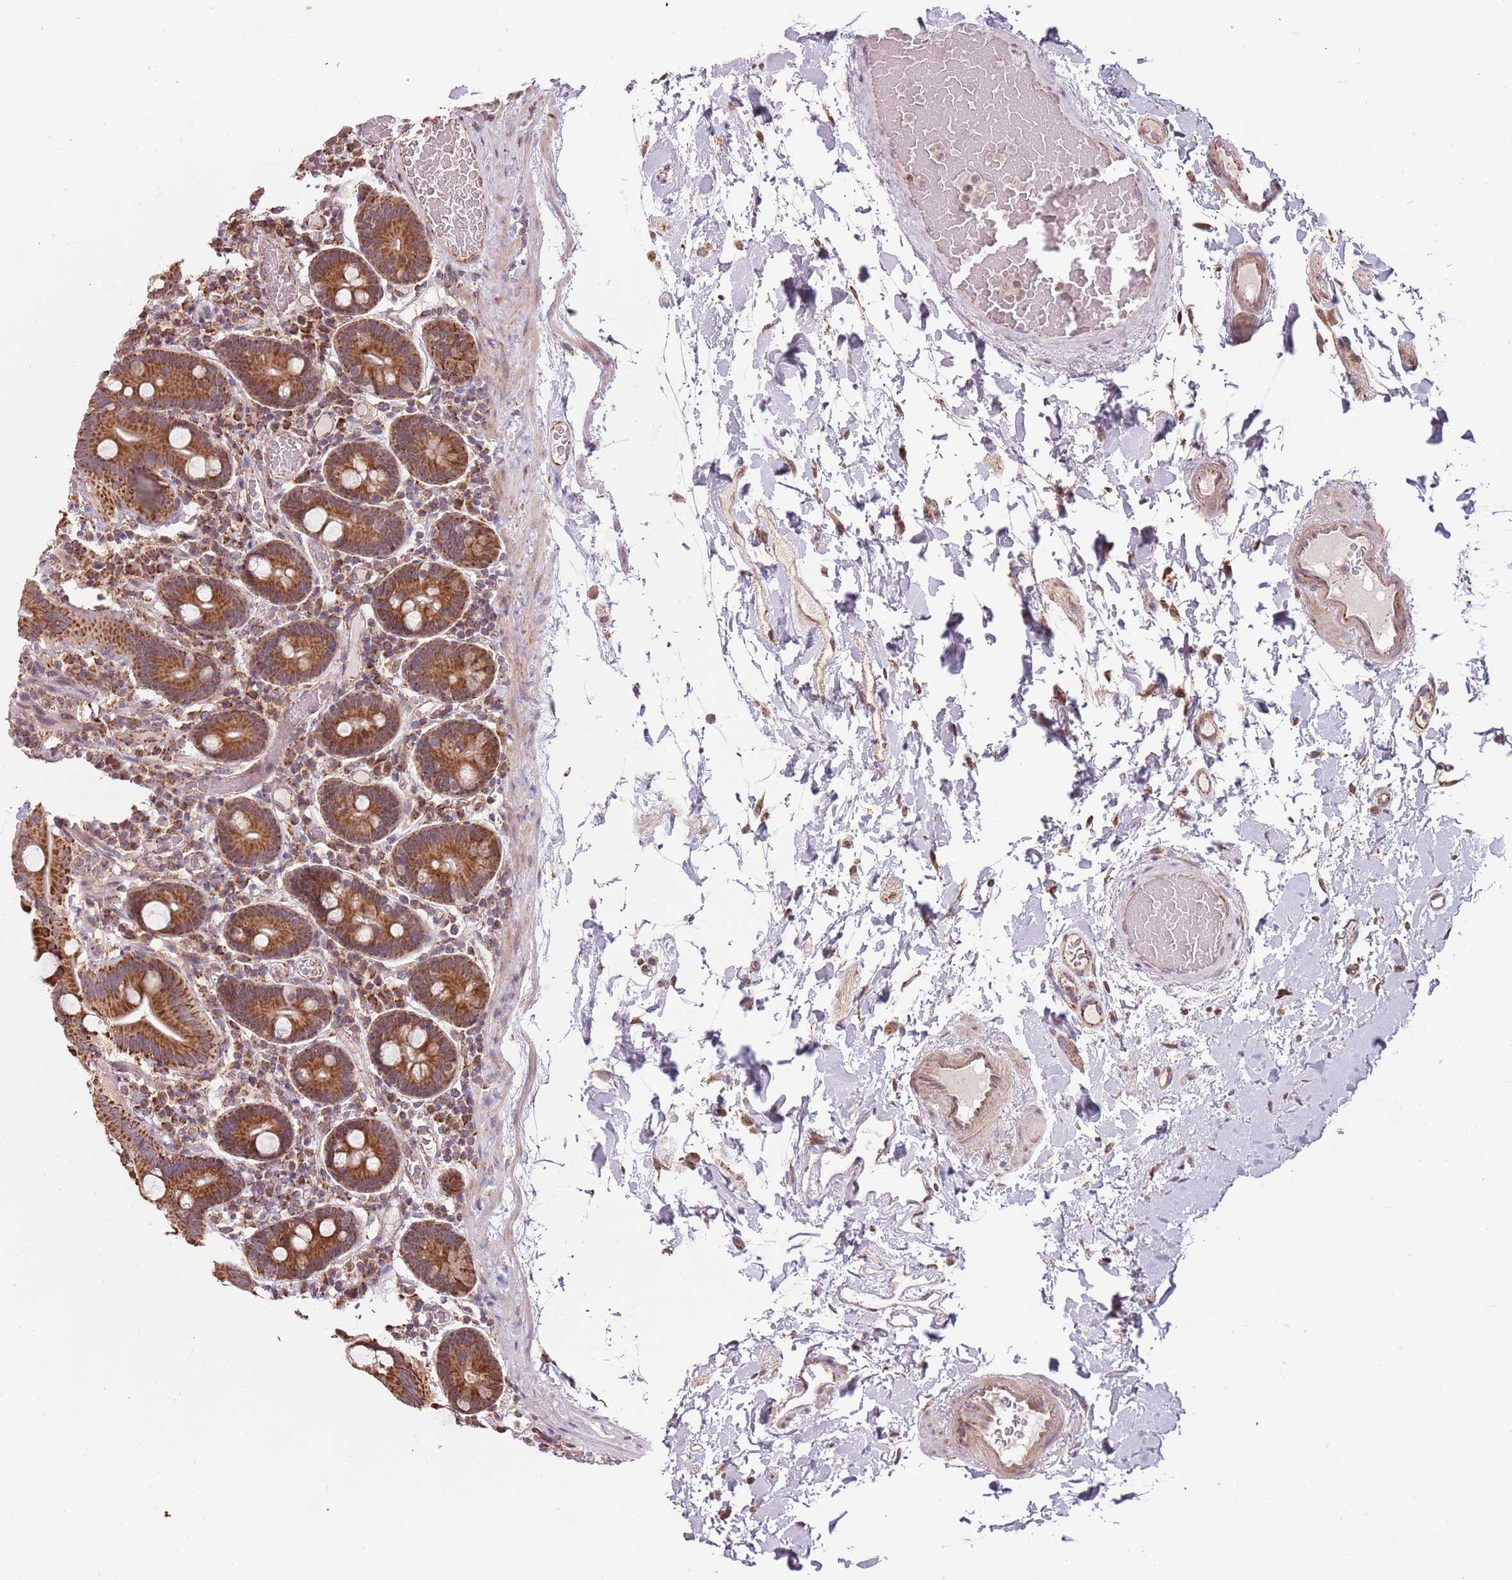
{"staining": {"intensity": "strong", "quantity": ">75%", "location": "cytoplasmic/membranous"}, "tissue": "duodenum", "cell_type": "Glandular cells", "image_type": "normal", "snomed": [{"axis": "morphology", "description": "Normal tissue, NOS"}, {"axis": "topography", "description": "Duodenum"}], "caption": "Normal duodenum displays strong cytoplasmic/membranous staining in approximately >75% of glandular cells Using DAB (3,3'-diaminobenzidine) (brown) and hematoxylin (blue) stains, captured at high magnification using brightfield microscopy..", "gene": "IL17RD", "patient": {"sex": "male", "age": 55}}